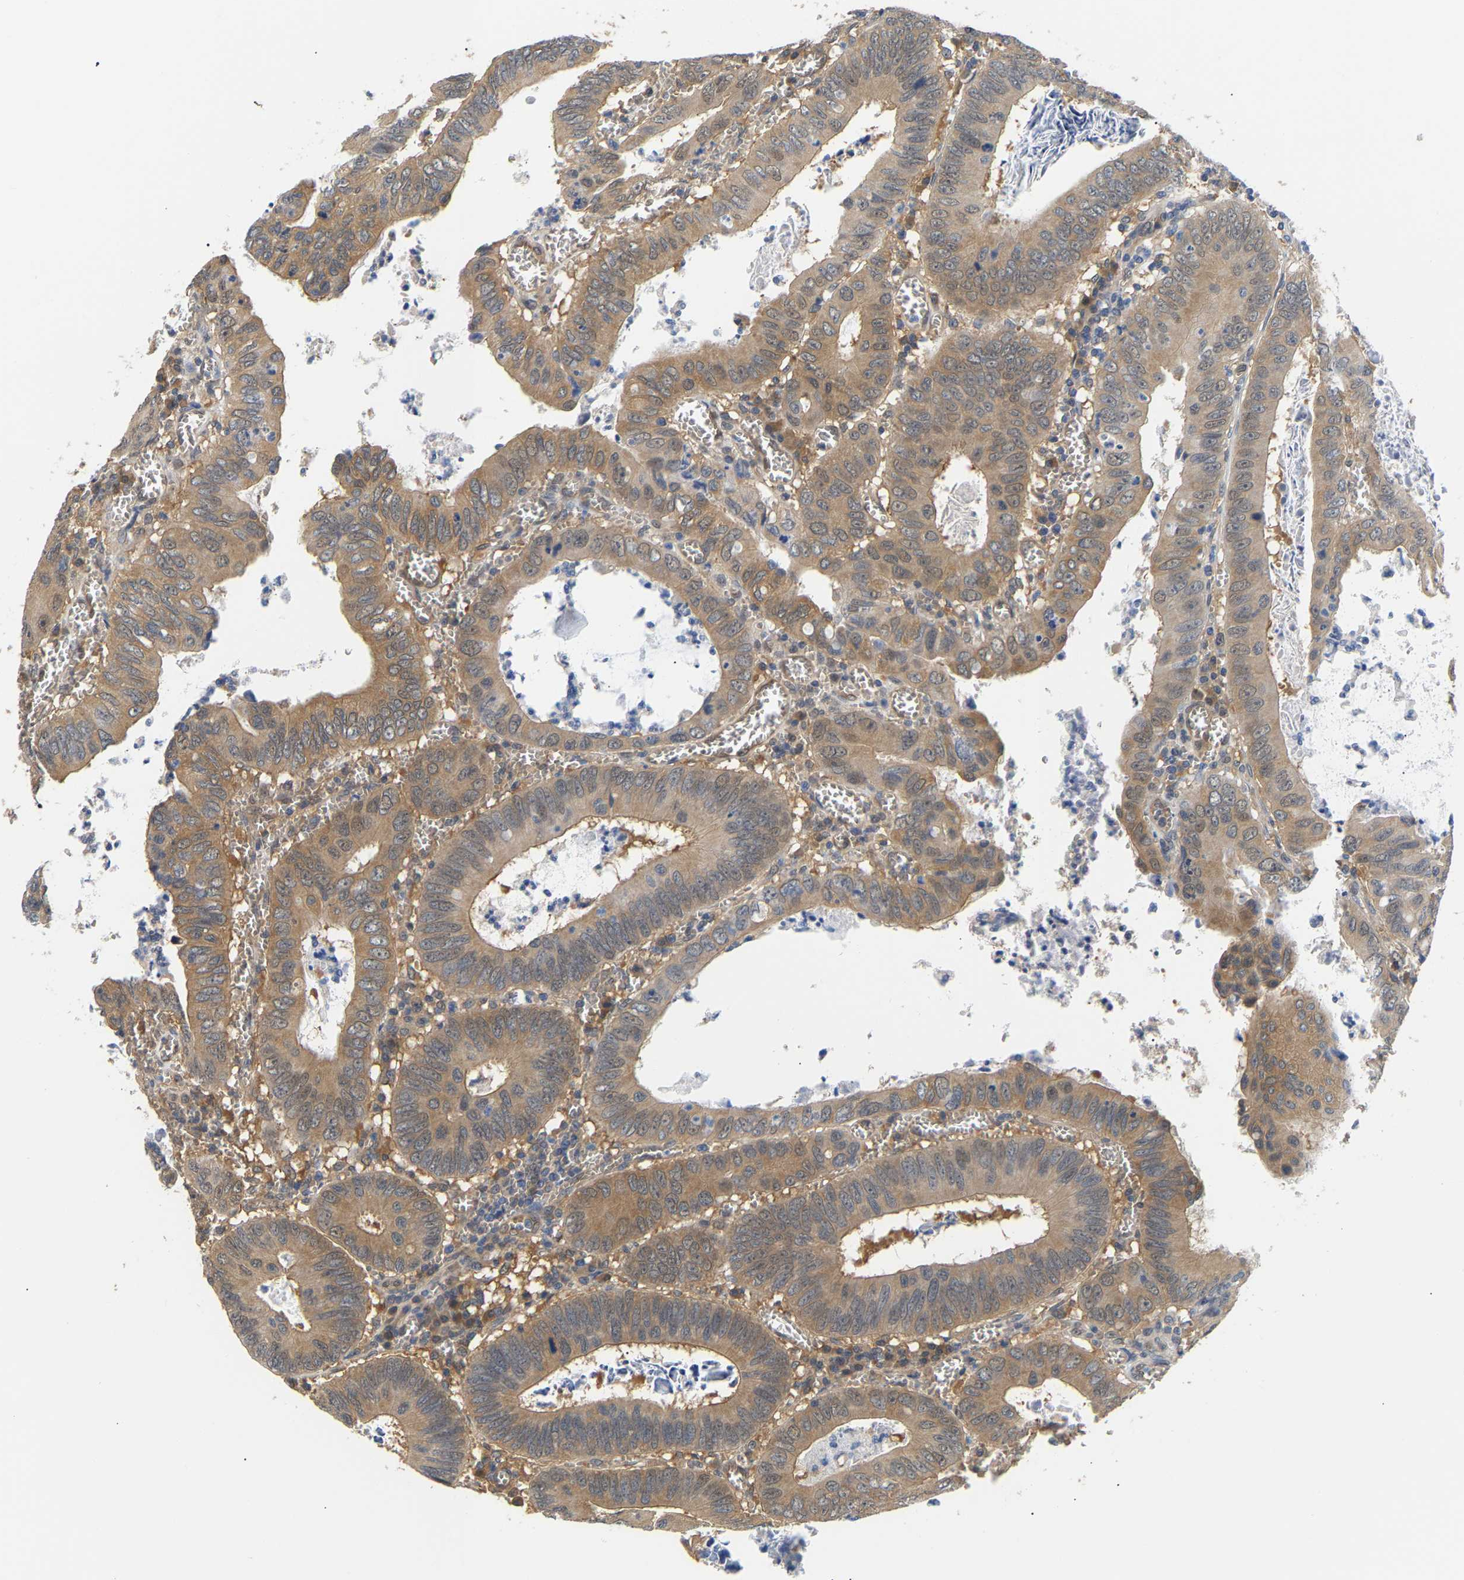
{"staining": {"intensity": "moderate", "quantity": ">75%", "location": "cytoplasmic/membranous"}, "tissue": "colorectal cancer", "cell_type": "Tumor cells", "image_type": "cancer", "snomed": [{"axis": "morphology", "description": "Inflammation, NOS"}, {"axis": "morphology", "description": "Adenocarcinoma, NOS"}, {"axis": "topography", "description": "Colon"}], "caption": "DAB immunohistochemical staining of colorectal adenocarcinoma exhibits moderate cytoplasmic/membranous protein staining in approximately >75% of tumor cells. Nuclei are stained in blue.", "gene": "ARHGEF12", "patient": {"sex": "male", "age": 72}}